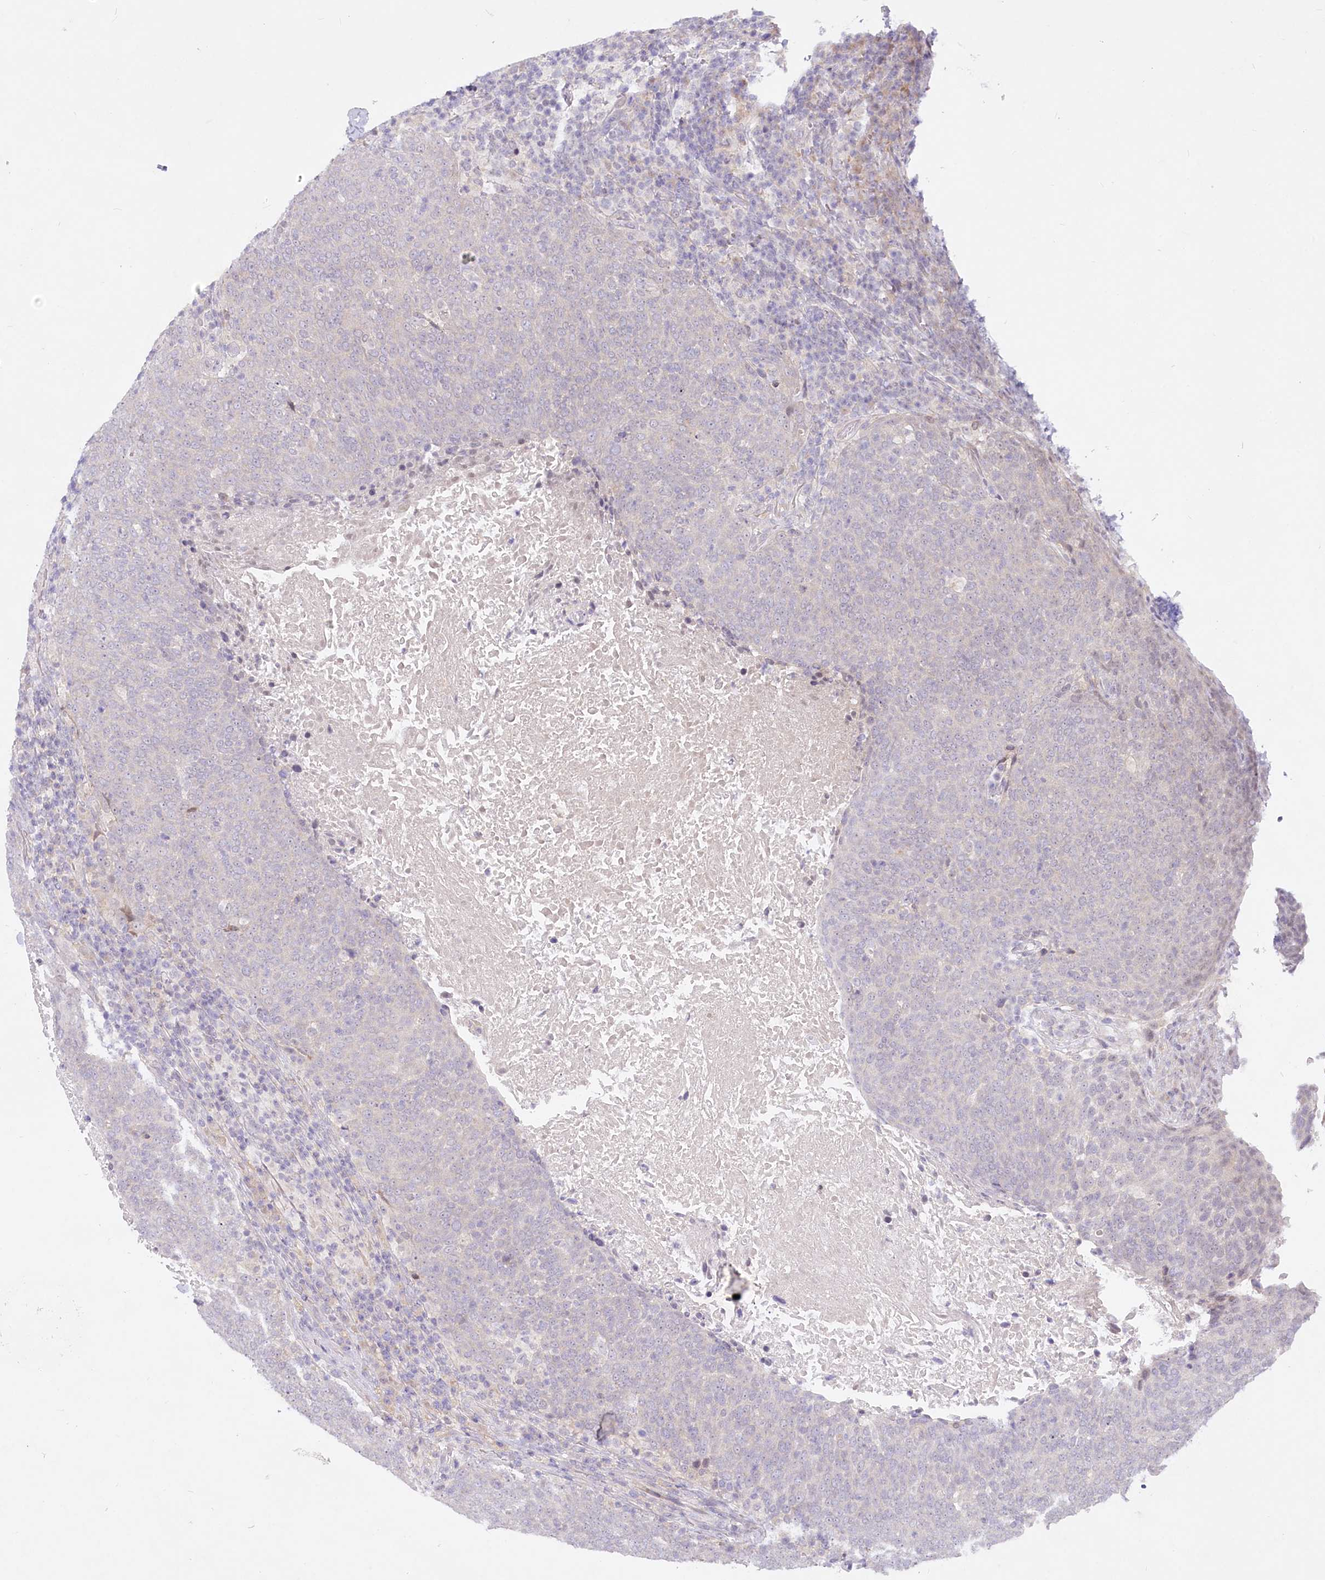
{"staining": {"intensity": "negative", "quantity": "none", "location": "none"}, "tissue": "head and neck cancer", "cell_type": "Tumor cells", "image_type": "cancer", "snomed": [{"axis": "morphology", "description": "Squamous cell carcinoma, NOS"}, {"axis": "morphology", "description": "Squamous cell carcinoma, metastatic, NOS"}, {"axis": "topography", "description": "Lymph node"}, {"axis": "topography", "description": "Head-Neck"}], "caption": "The image displays no staining of tumor cells in head and neck squamous cell carcinoma. Nuclei are stained in blue.", "gene": "EFHC2", "patient": {"sex": "male", "age": 62}}